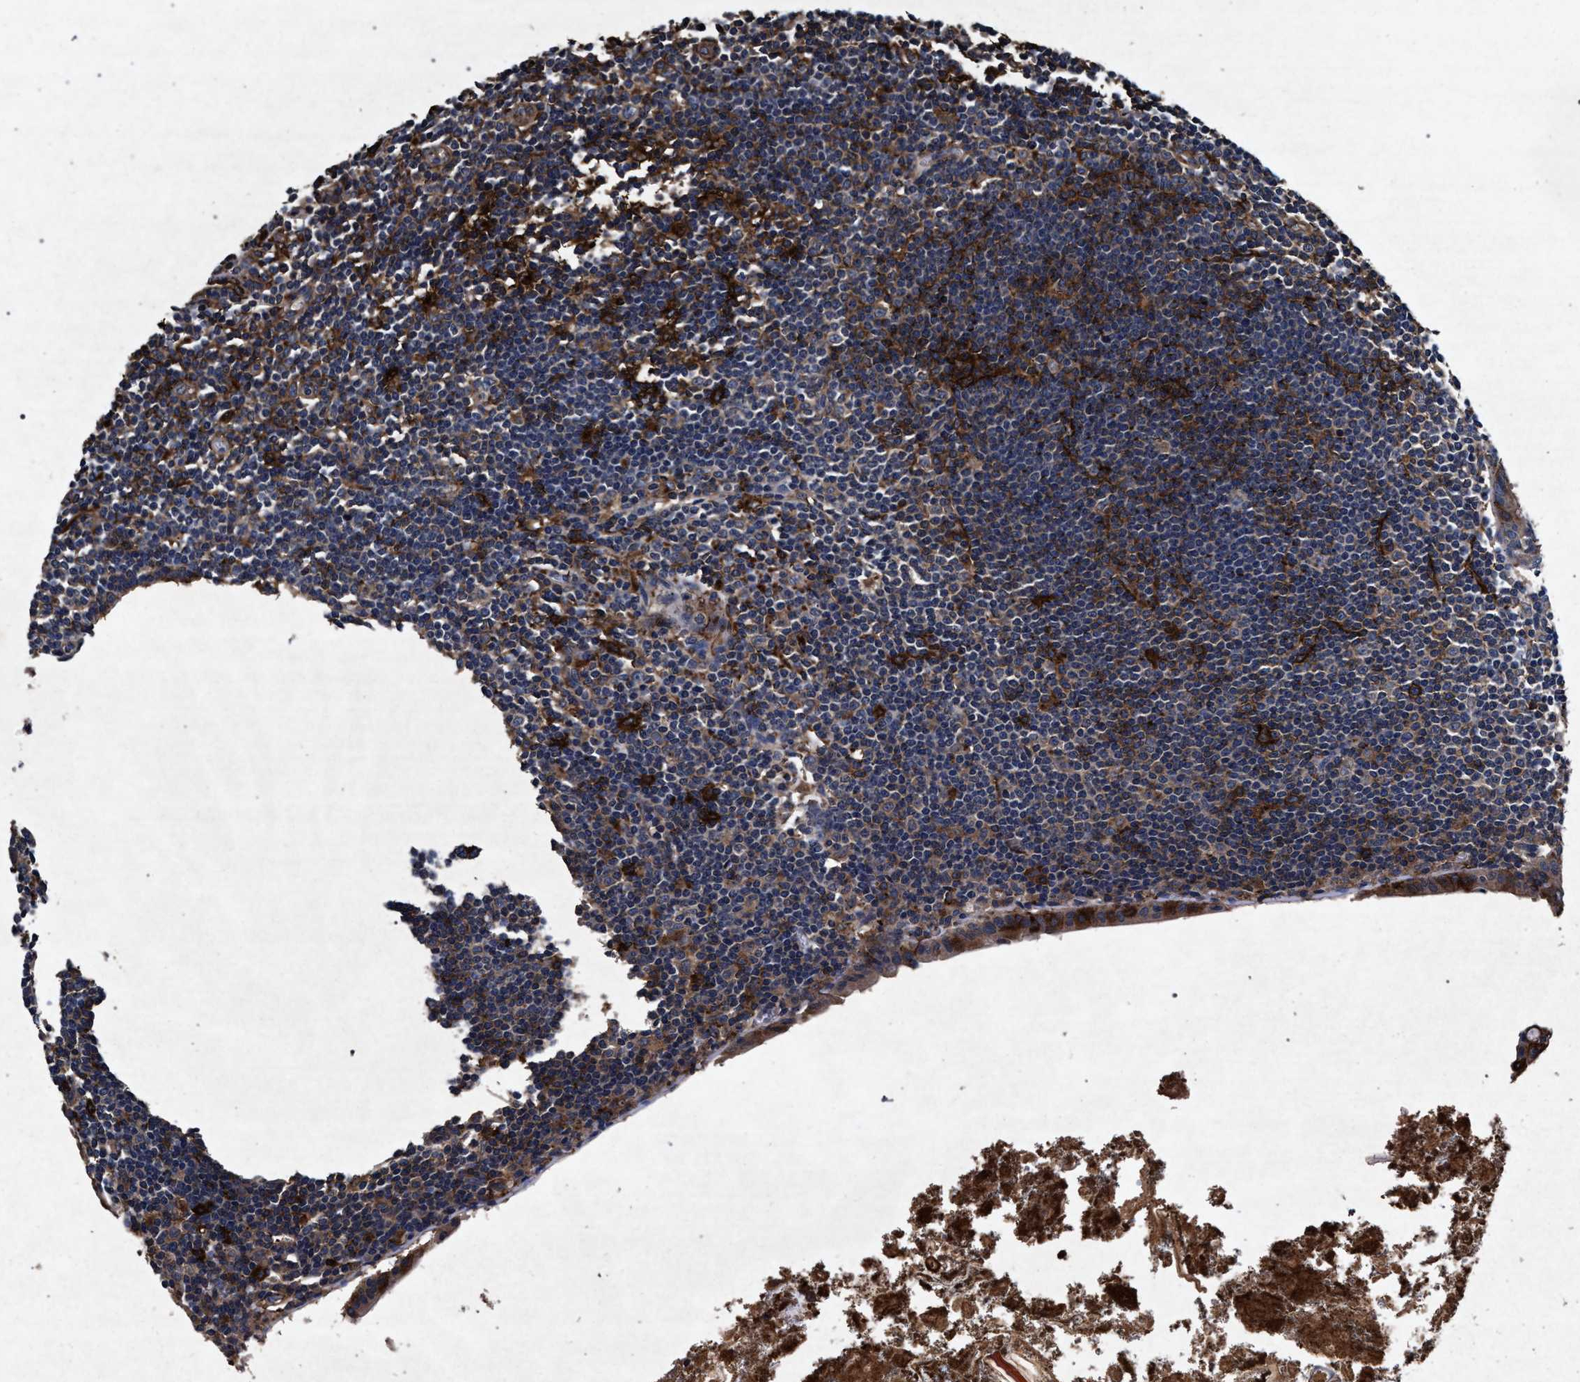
{"staining": {"intensity": "moderate", "quantity": "<25%", "location": "cytoplasmic/membranous"}, "tissue": "appendix", "cell_type": "Glandular cells", "image_type": "normal", "snomed": [{"axis": "morphology", "description": "Normal tissue, NOS"}, {"axis": "topography", "description": "Appendix"}], "caption": "Glandular cells display low levels of moderate cytoplasmic/membranous positivity in approximately <25% of cells in normal appendix.", "gene": "MARCKS", "patient": {"sex": "female", "age": 50}}